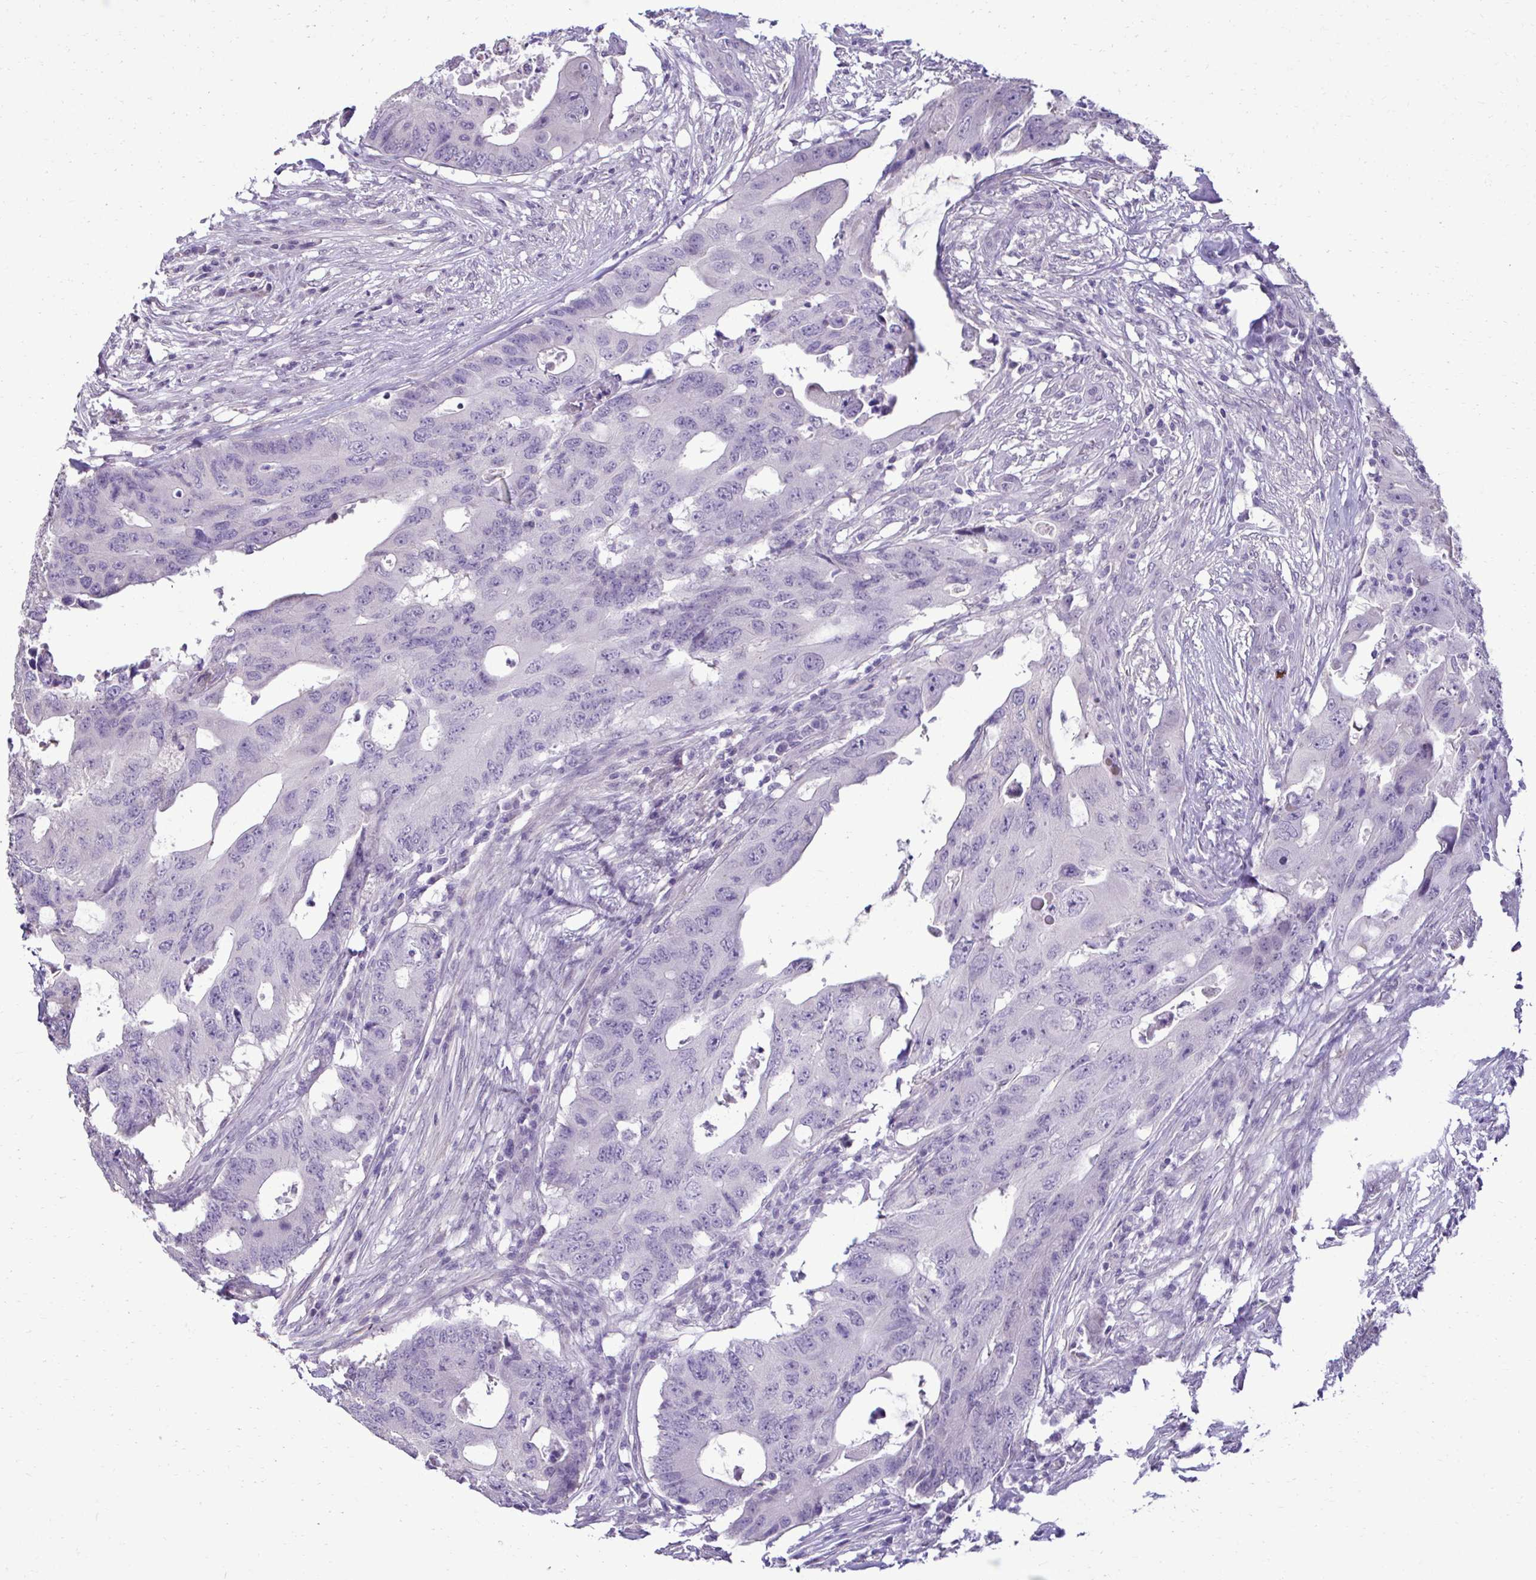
{"staining": {"intensity": "negative", "quantity": "none", "location": "none"}, "tissue": "colorectal cancer", "cell_type": "Tumor cells", "image_type": "cancer", "snomed": [{"axis": "morphology", "description": "Adenocarcinoma, NOS"}, {"axis": "topography", "description": "Colon"}], "caption": "An image of adenocarcinoma (colorectal) stained for a protein exhibits no brown staining in tumor cells.", "gene": "SLC30A3", "patient": {"sex": "male", "age": 71}}